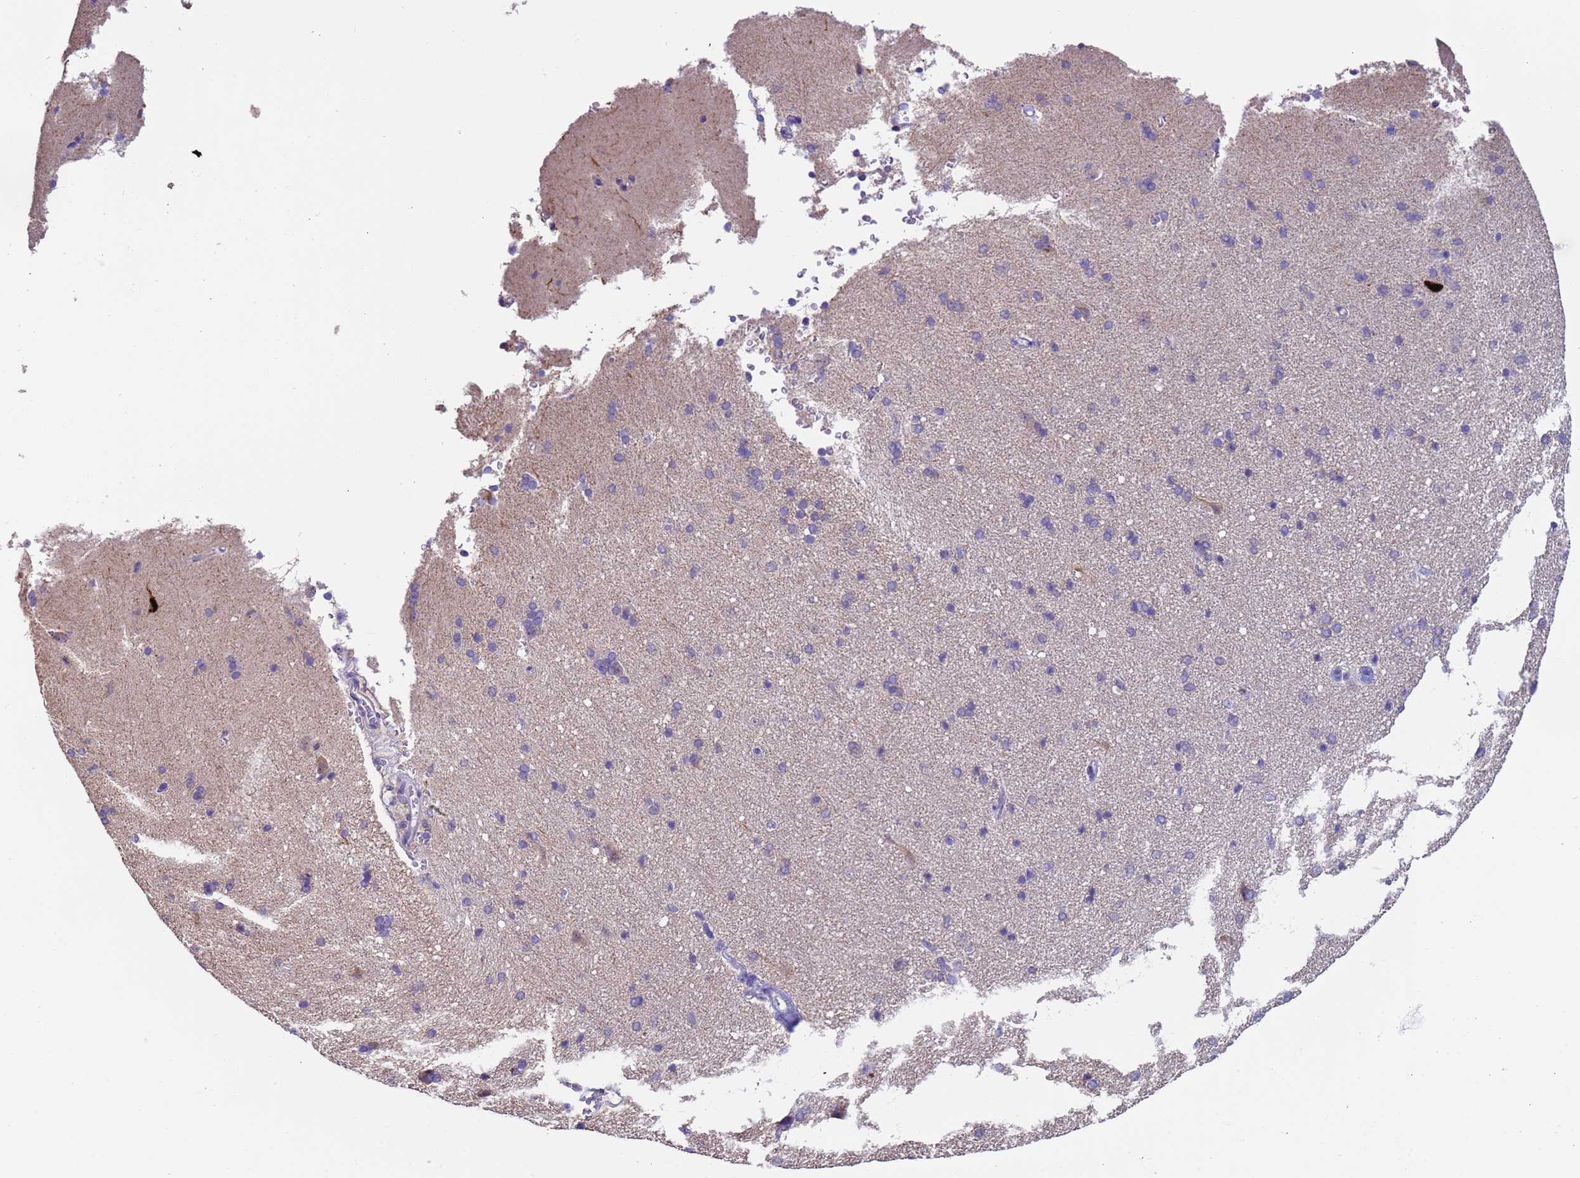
{"staining": {"intensity": "negative", "quantity": "none", "location": "none"}, "tissue": "cerebral cortex", "cell_type": "Endothelial cells", "image_type": "normal", "snomed": [{"axis": "morphology", "description": "Normal tissue, NOS"}, {"axis": "topography", "description": "Cerebral cortex"}], "caption": "This is a micrograph of immunohistochemistry staining of unremarkable cerebral cortex, which shows no staining in endothelial cells.", "gene": "ZNF248", "patient": {"sex": "male", "age": 62}}